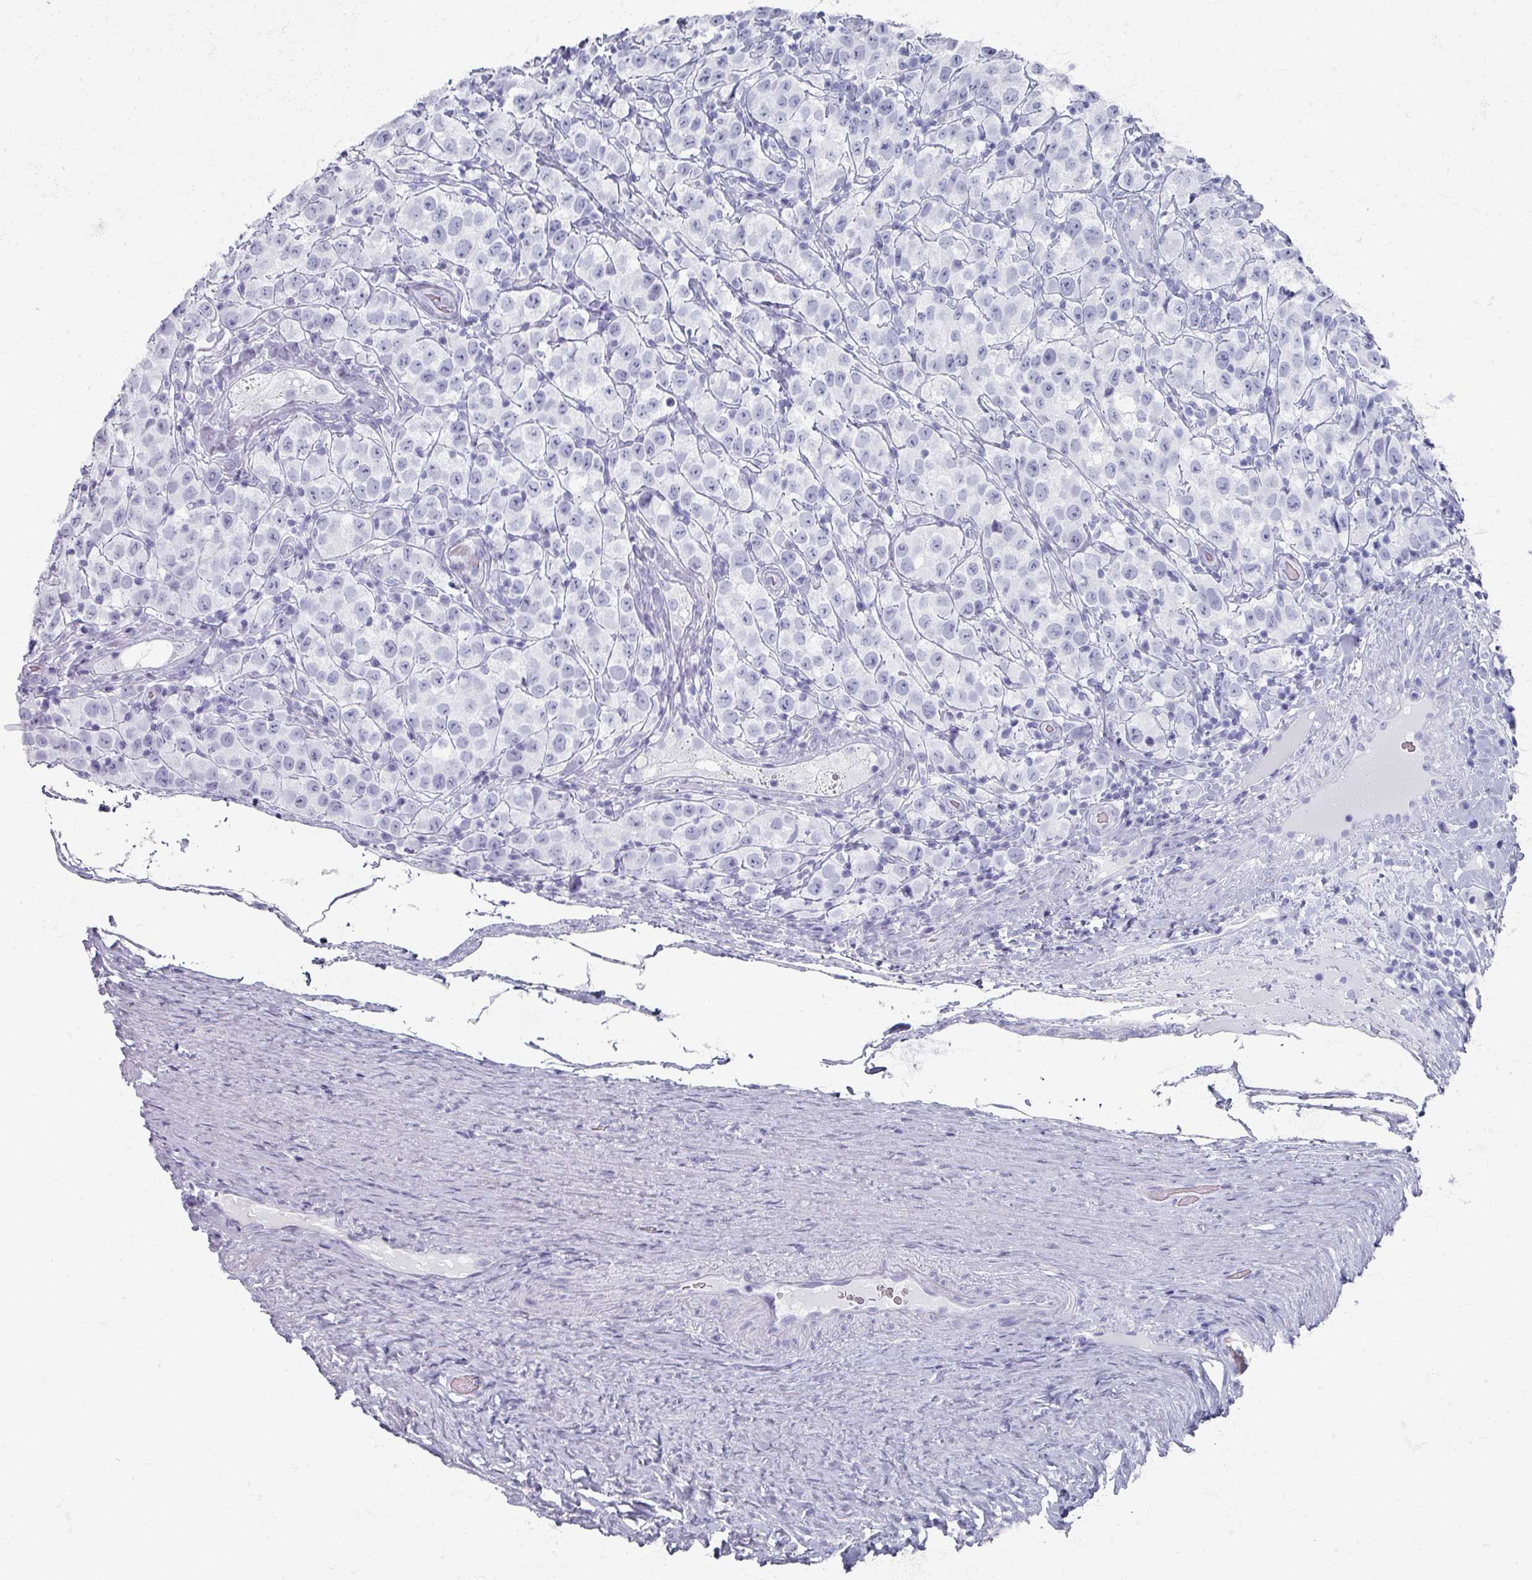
{"staining": {"intensity": "negative", "quantity": "none", "location": "none"}, "tissue": "testis cancer", "cell_type": "Tumor cells", "image_type": "cancer", "snomed": [{"axis": "morphology", "description": "Seminoma, NOS"}, {"axis": "morphology", "description": "Carcinoma, Embryonal, NOS"}, {"axis": "topography", "description": "Testis"}], "caption": "Immunohistochemical staining of testis cancer (embryonal carcinoma) demonstrates no significant positivity in tumor cells.", "gene": "OMG", "patient": {"sex": "male", "age": 41}}